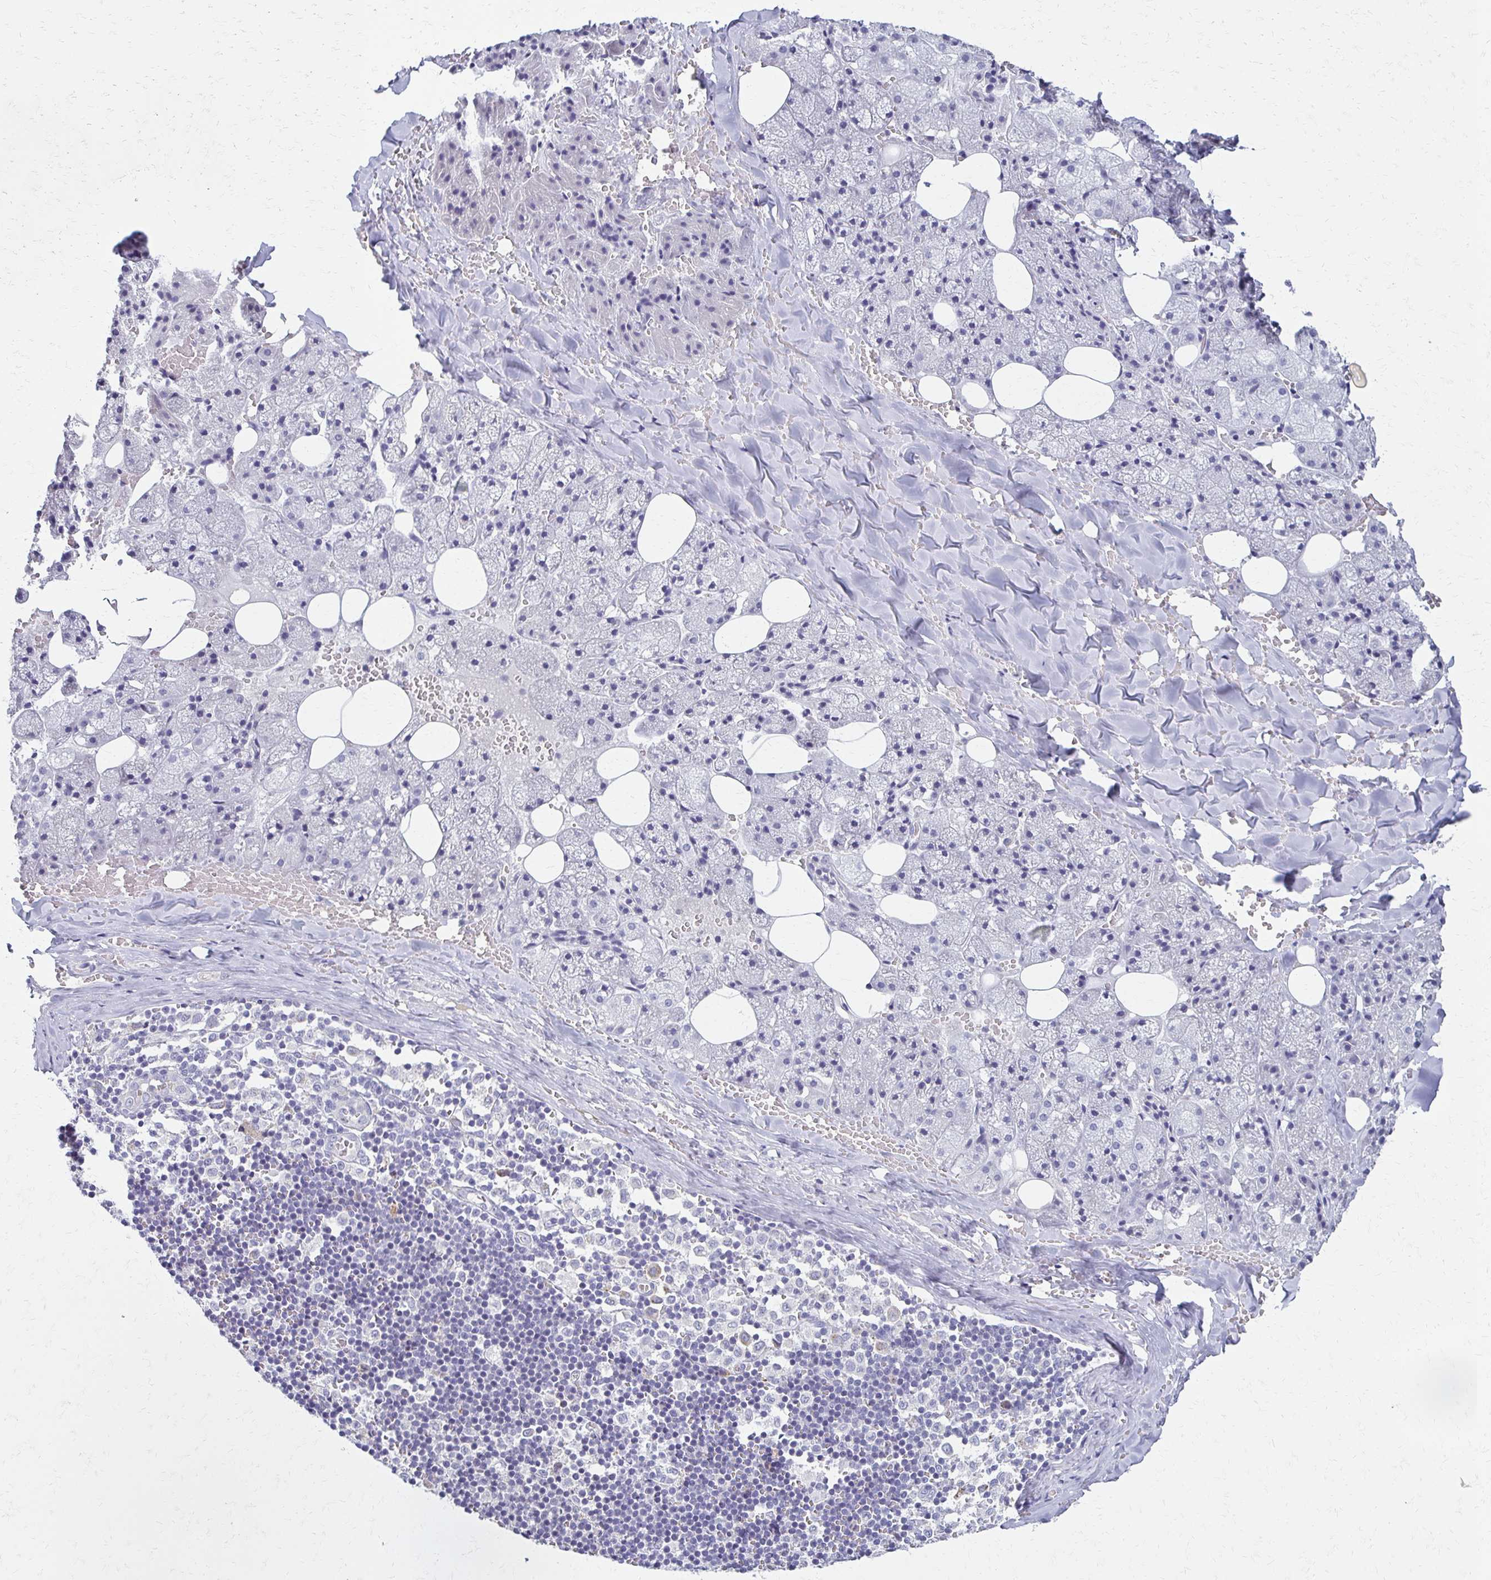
{"staining": {"intensity": "negative", "quantity": "none", "location": "none"}, "tissue": "salivary gland", "cell_type": "Glandular cells", "image_type": "normal", "snomed": [{"axis": "morphology", "description": "Normal tissue, NOS"}, {"axis": "topography", "description": "Salivary gland"}, {"axis": "topography", "description": "Peripheral nerve tissue"}], "caption": "Glandular cells show no significant protein staining in benign salivary gland. Nuclei are stained in blue.", "gene": "BBS12", "patient": {"sex": "male", "age": 38}}